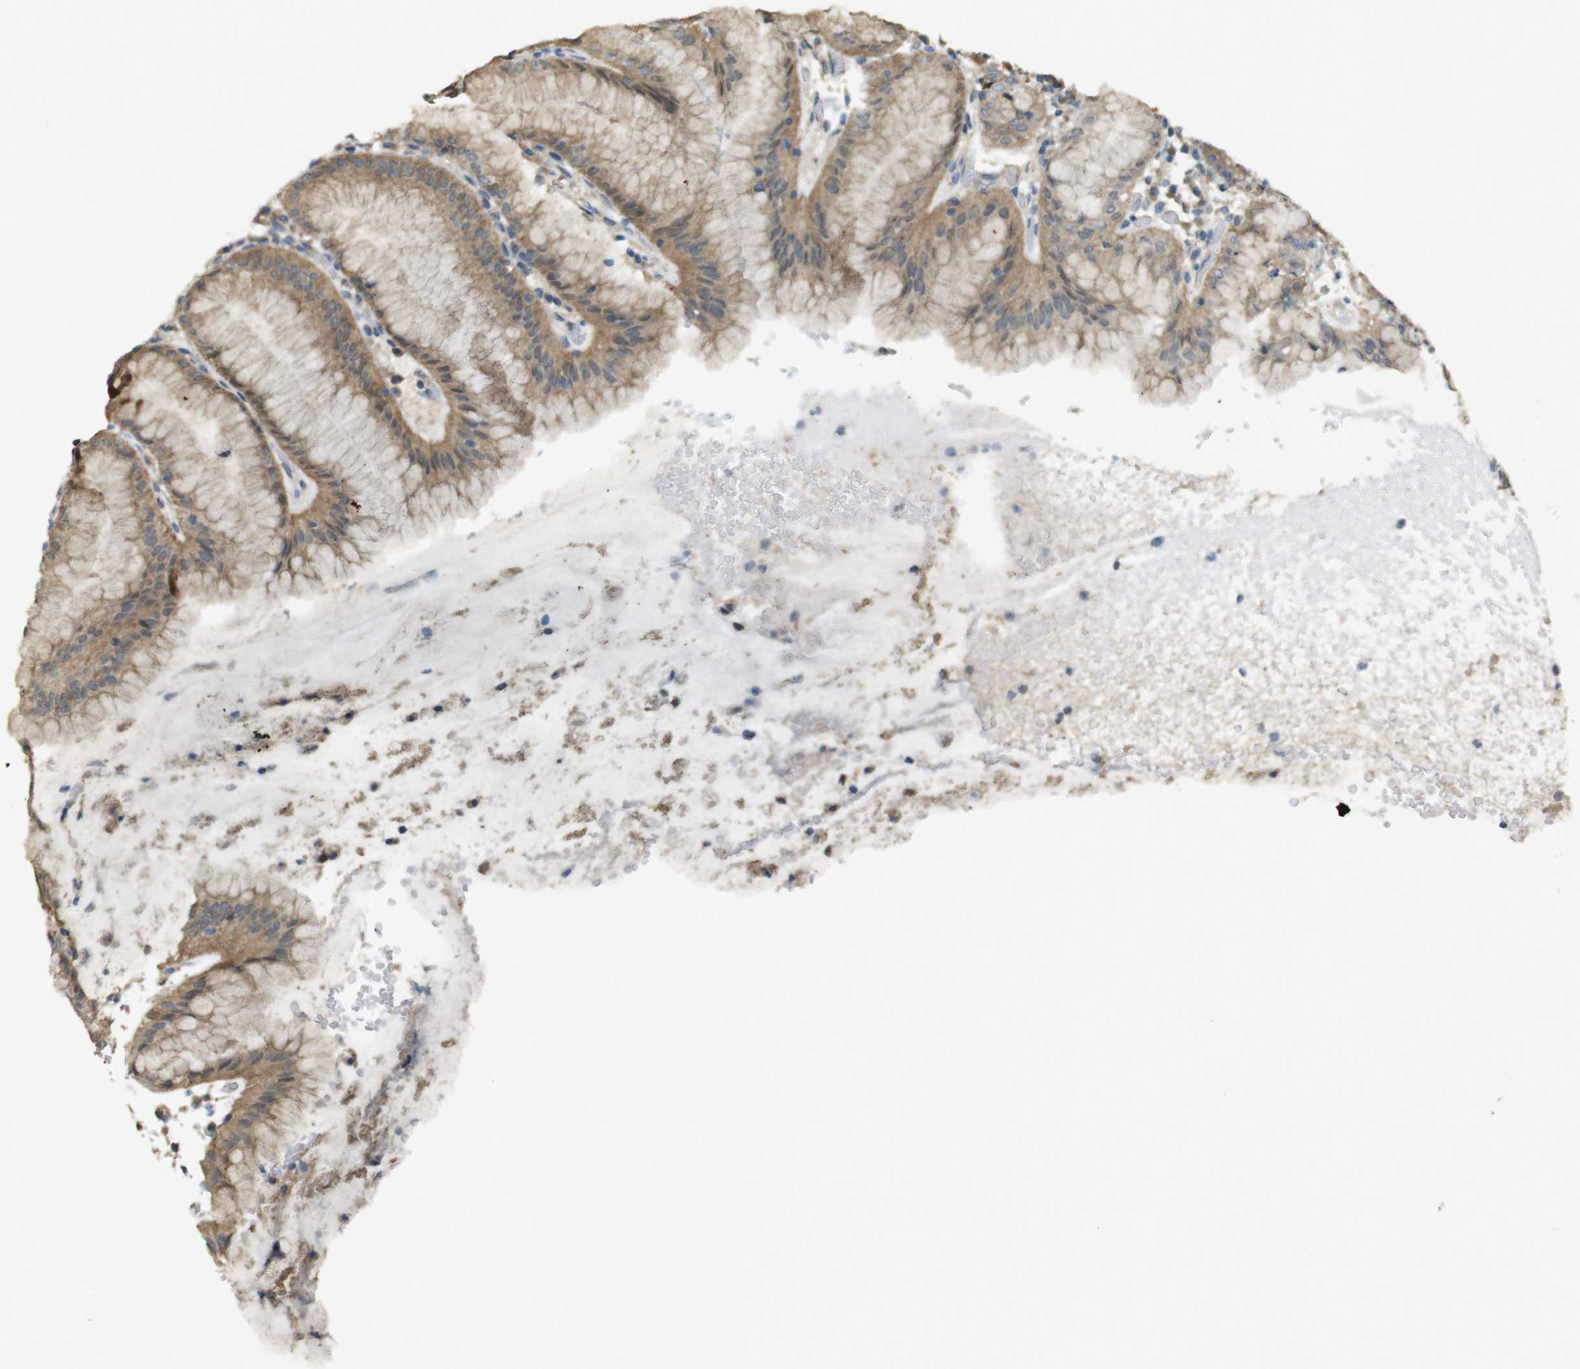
{"staining": {"intensity": "moderate", "quantity": ">75%", "location": "cytoplasmic/membranous"}, "tissue": "stomach", "cell_type": "Glandular cells", "image_type": "normal", "snomed": [{"axis": "morphology", "description": "Normal tissue, NOS"}, {"axis": "topography", "description": "Stomach"}, {"axis": "topography", "description": "Stomach, lower"}], "caption": "The micrograph displays immunohistochemical staining of unremarkable stomach. There is moderate cytoplasmic/membranous expression is seen in approximately >75% of glandular cells.", "gene": "ZDHHC20", "patient": {"sex": "female", "age": 75}}